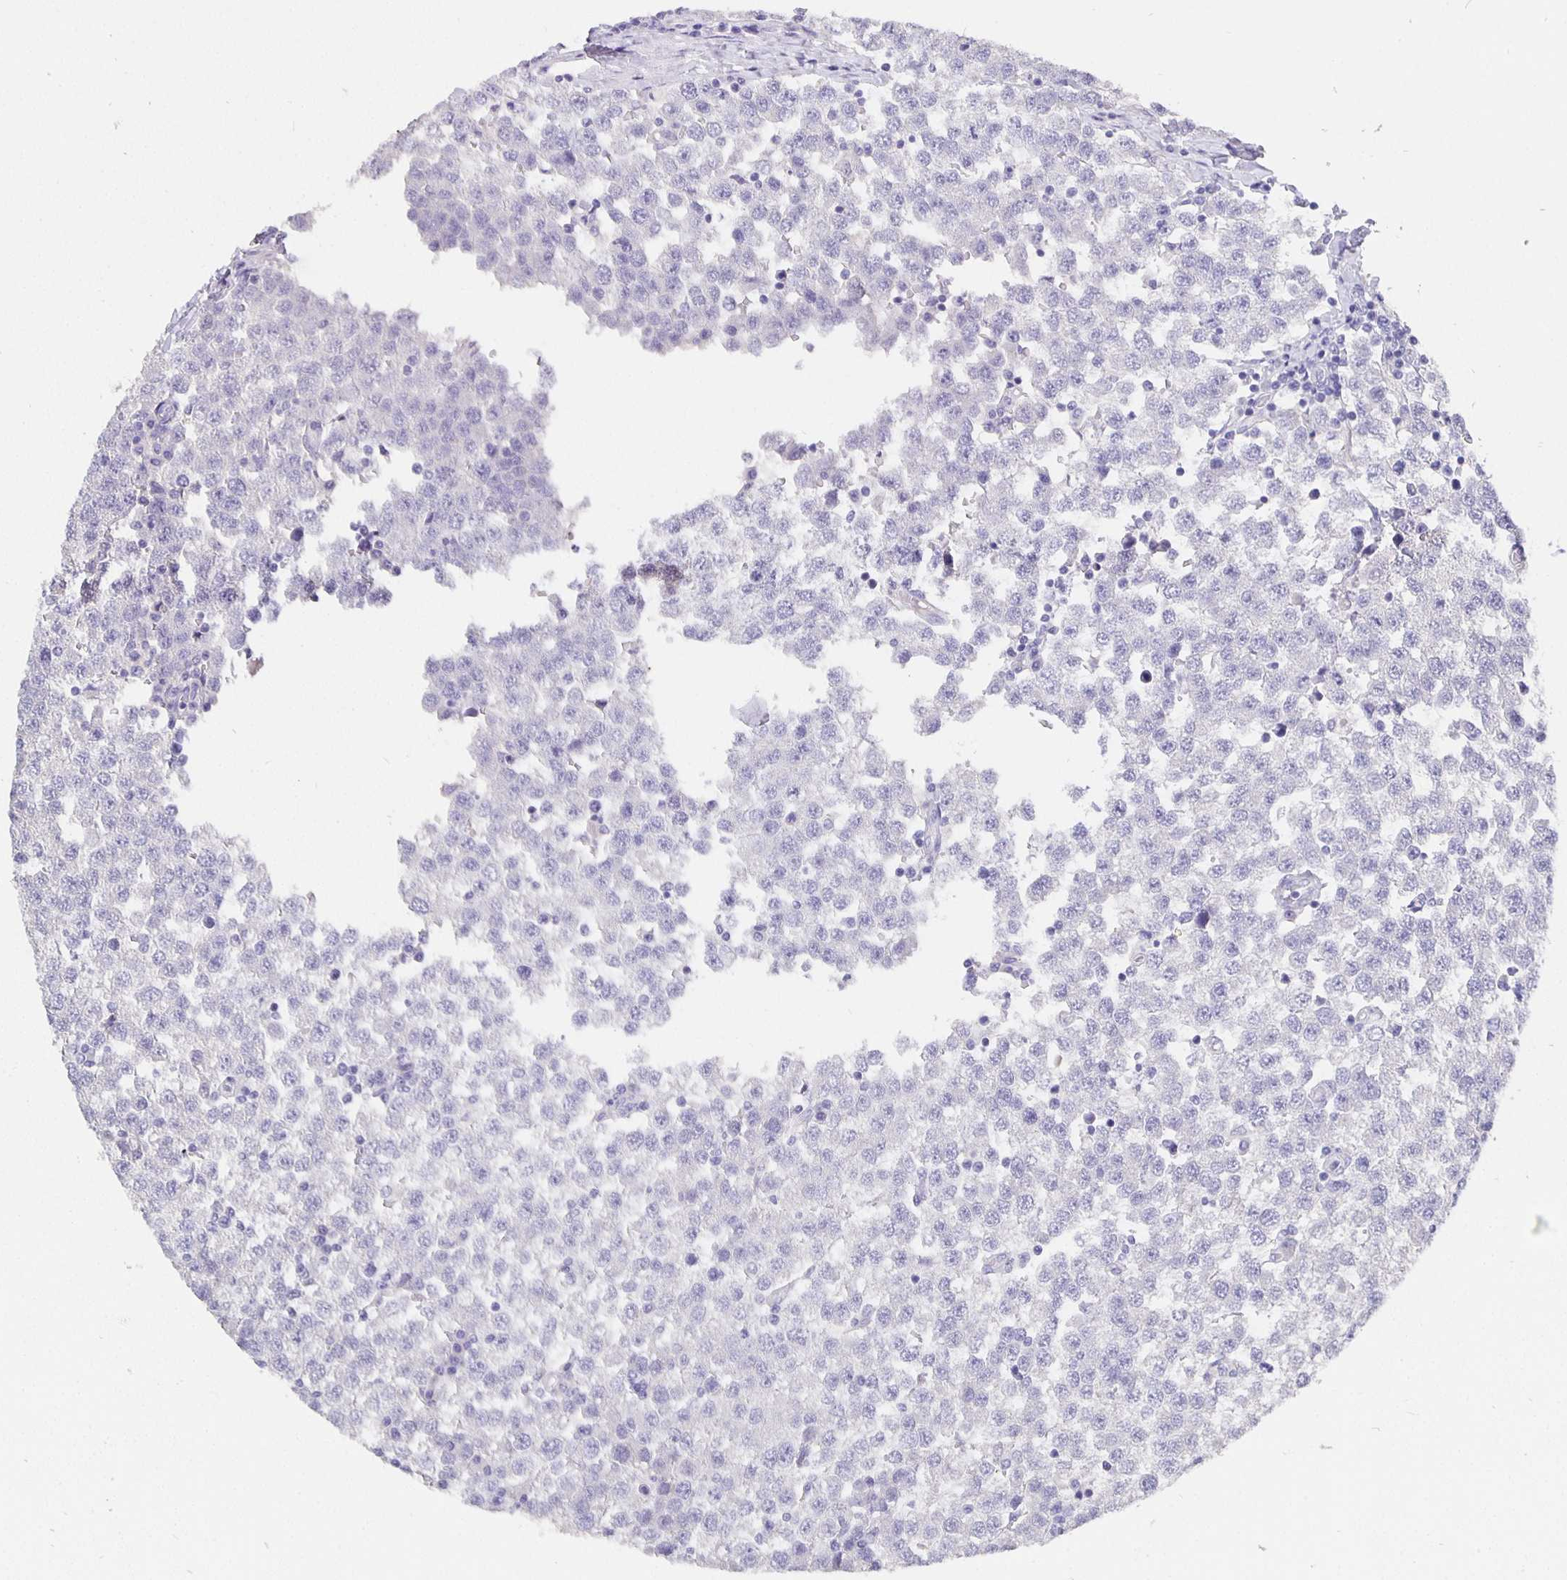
{"staining": {"intensity": "negative", "quantity": "none", "location": "none"}, "tissue": "testis cancer", "cell_type": "Tumor cells", "image_type": "cancer", "snomed": [{"axis": "morphology", "description": "Seminoma, NOS"}, {"axis": "topography", "description": "Testis"}], "caption": "A histopathology image of human testis cancer (seminoma) is negative for staining in tumor cells. Brightfield microscopy of IHC stained with DAB (3,3'-diaminobenzidine) (brown) and hematoxylin (blue), captured at high magnification.", "gene": "CFAP74", "patient": {"sex": "male", "age": 34}}